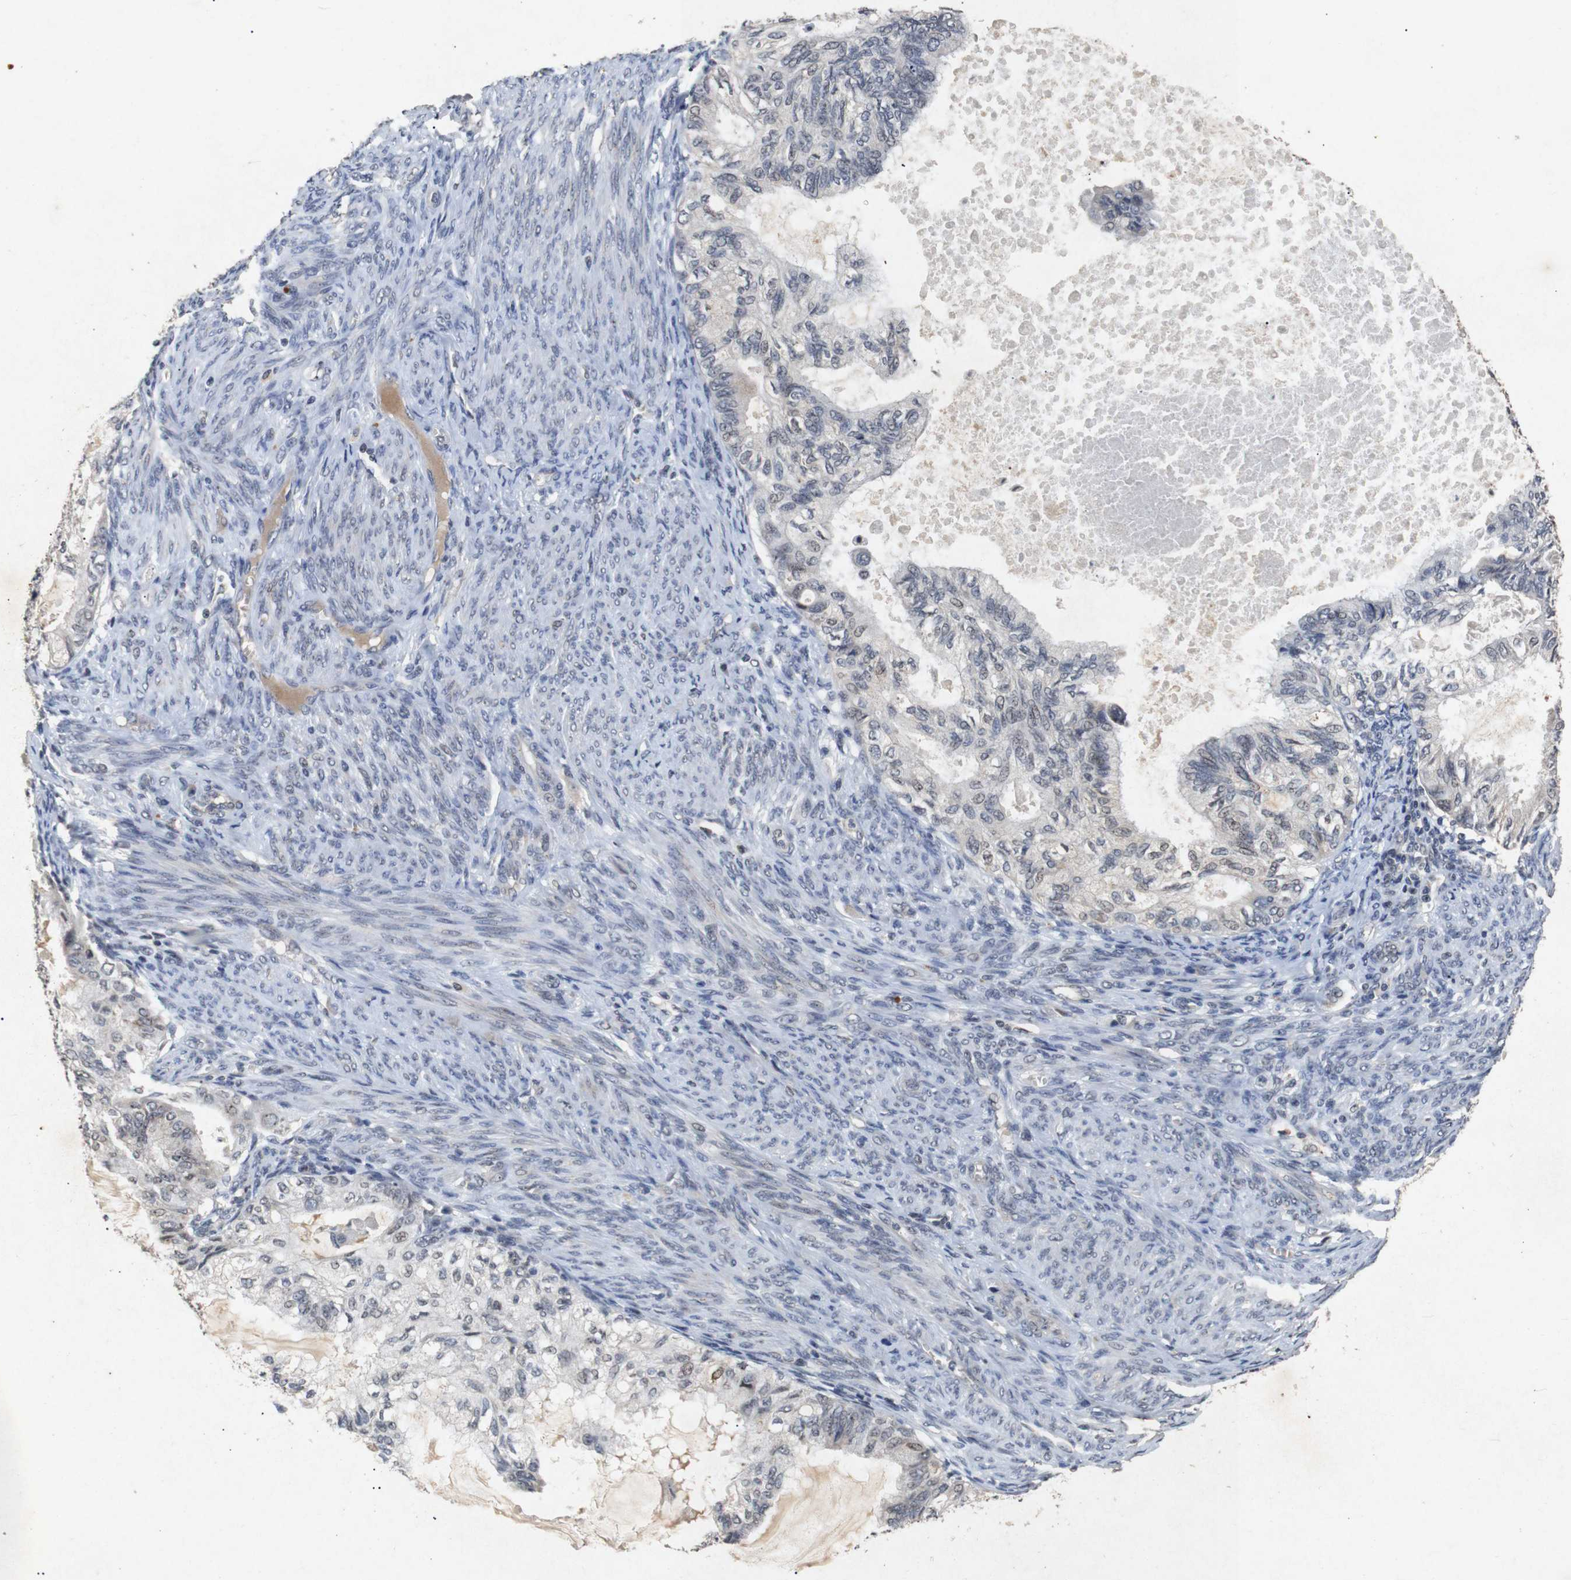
{"staining": {"intensity": "weak", "quantity": "<25%", "location": "nuclear"}, "tissue": "cervical cancer", "cell_type": "Tumor cells", "image_type": "cancer", "snomed": [{"axis": "morphology", "description": "Normal tissue, NOS"}, {"axis": "morphology", "description": "Adenocarcinoma, NOS"}, {"axis": "topography", "description": "Cervix"}, {"axis": "topography", "description": "Endometrium"}], "caption": "Human adenocarcinoma (cervical) stained for a protein using immunohistochemistry displays no staining in tumor cells.", "gene": "PARN", "patient": {"sex": "female", "age": 86}}